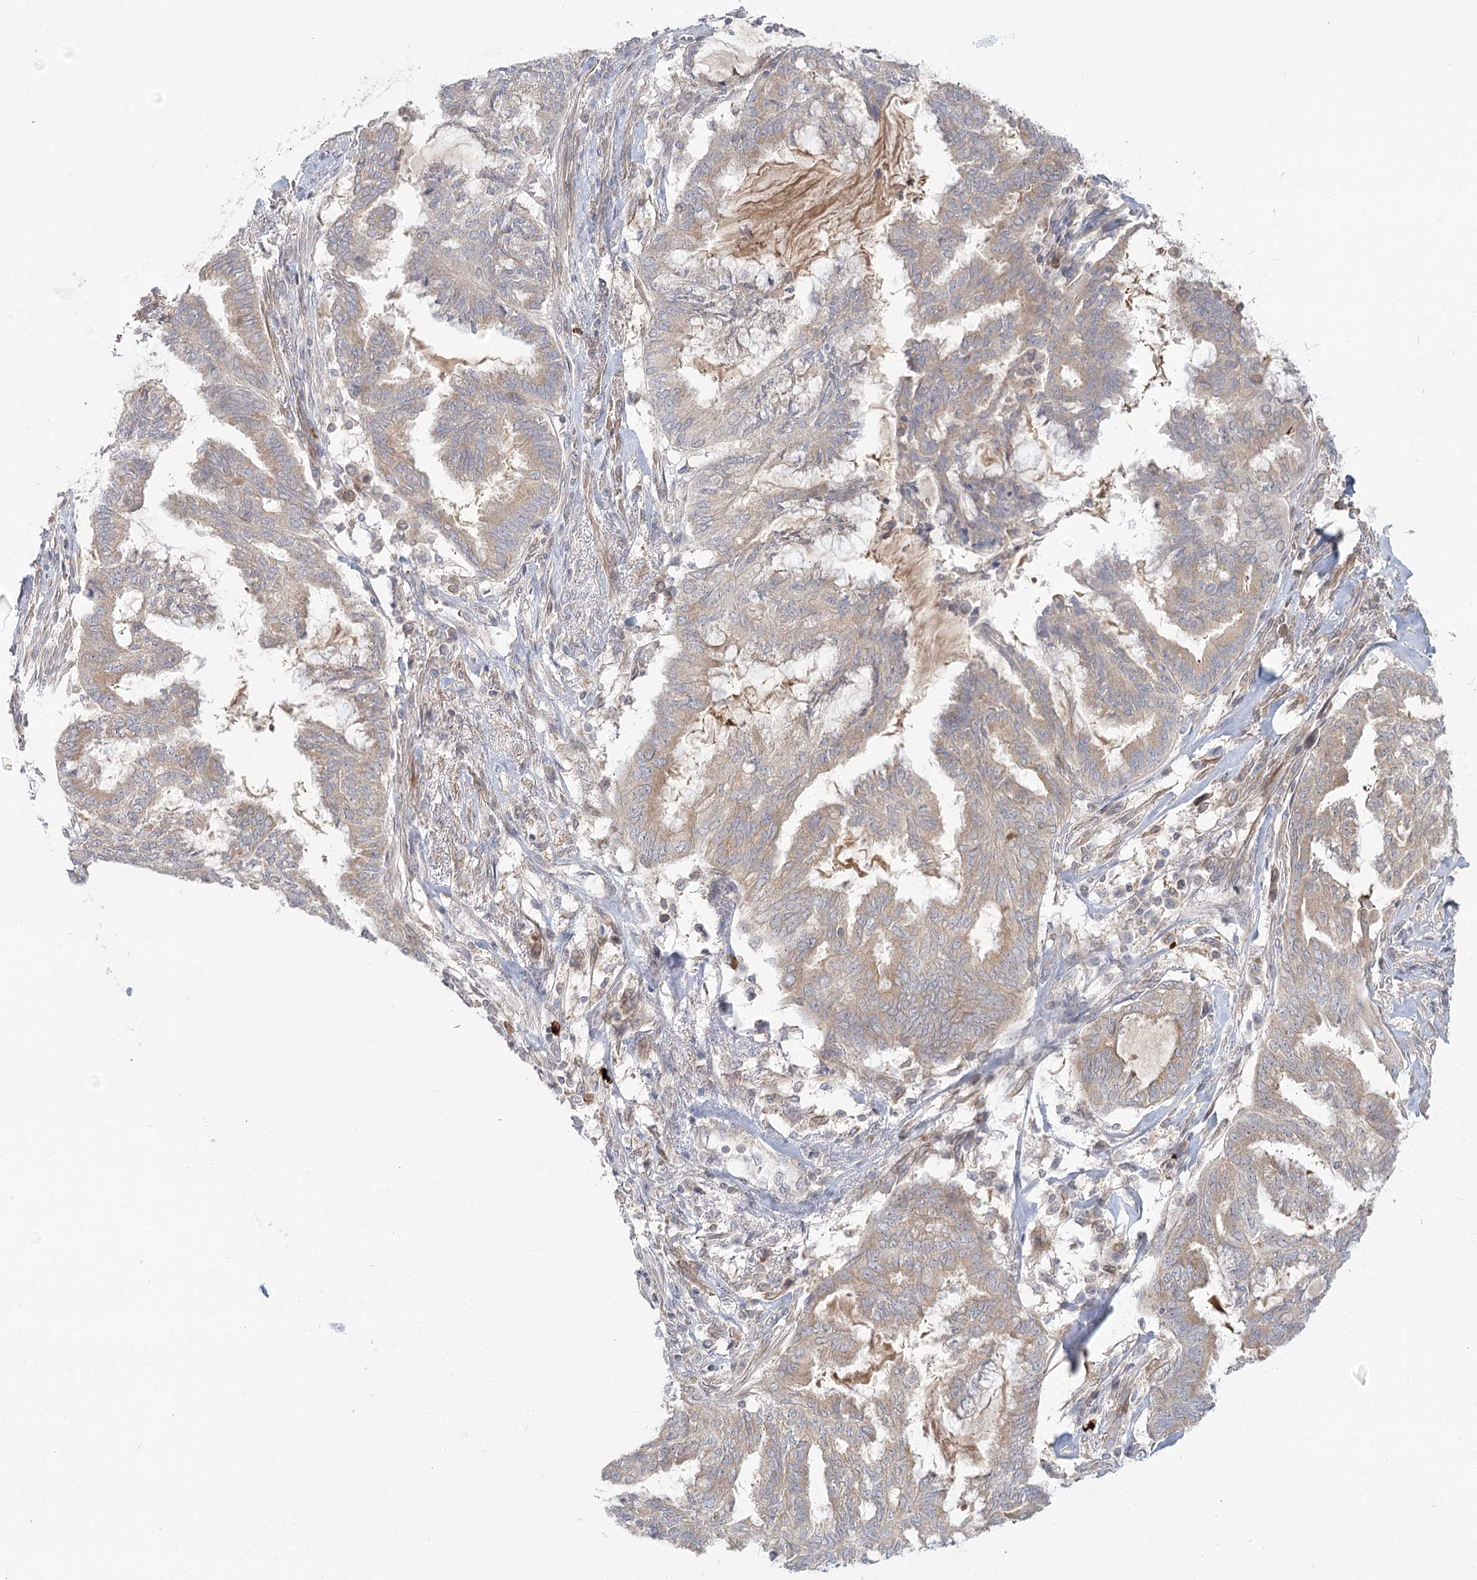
{"staining": {"intensity": "moderate", "quantity": "25%-75%", "location": "cytoplasmic/membranous"}, "tissue": "endometrial cancer", "cell_type": "Tumor cells", "image_type": "cancer", "snomed": [{"axis": "morphology", "description": "Adenocarcinoma, NOS"}, {"axis": "topography", "description": "Endometrium"}], "caption": "The photomicrograph displays immunohistochemical staining of adenocarcinoma (endometrial). There is moderate cytoplasmic/membranous staining is identified in approximately 25%-75% of tumor cells.", "gene": "MTMR3", "patient": {"sex": "female", "age": 86}}